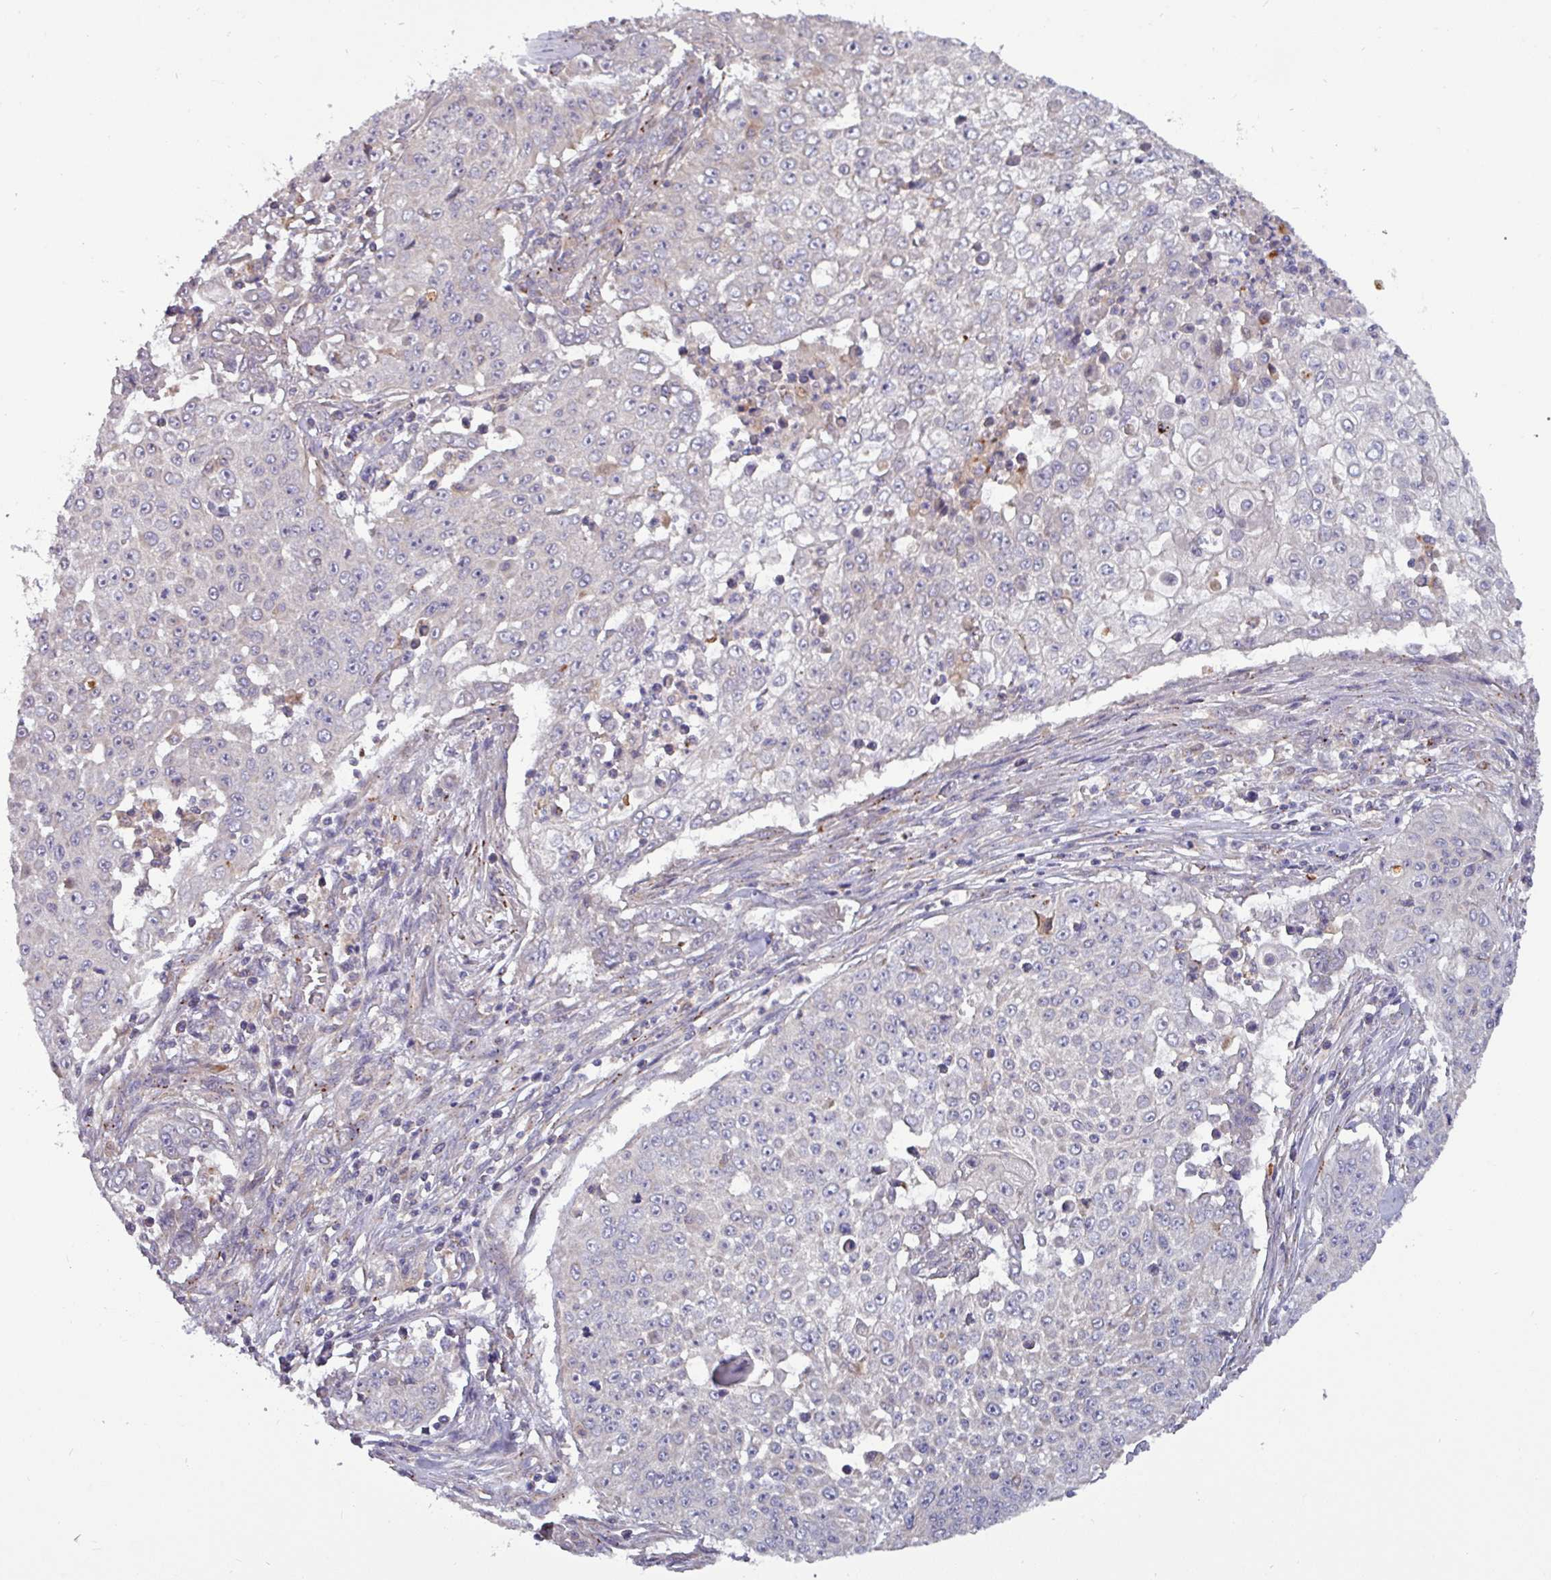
{"staining": {"intensity": "negative", "quantity": "none", "location": "none"}, "tissue": "skin cancer", "cell_type": "Tumor cells", "image_type": "cancer", "snomed": [{"axis": "morphology", "description": "Squamous cell carcinoma, NOS"}, {"axis": "topography", "description": "Skin"}], "caption": "This micrograph is of skin squamous cell carcinoma stained with immunohistochemistry to label a protein in brown with the nuclei are counter-stained blue. There is no expression in tumor cells. The staining is performed using DAB brown chromogen with nuclei counter-stained in using hematoxylin.", "gene": "PLIN2", "patient": {"sex": "male", "age": 24}}